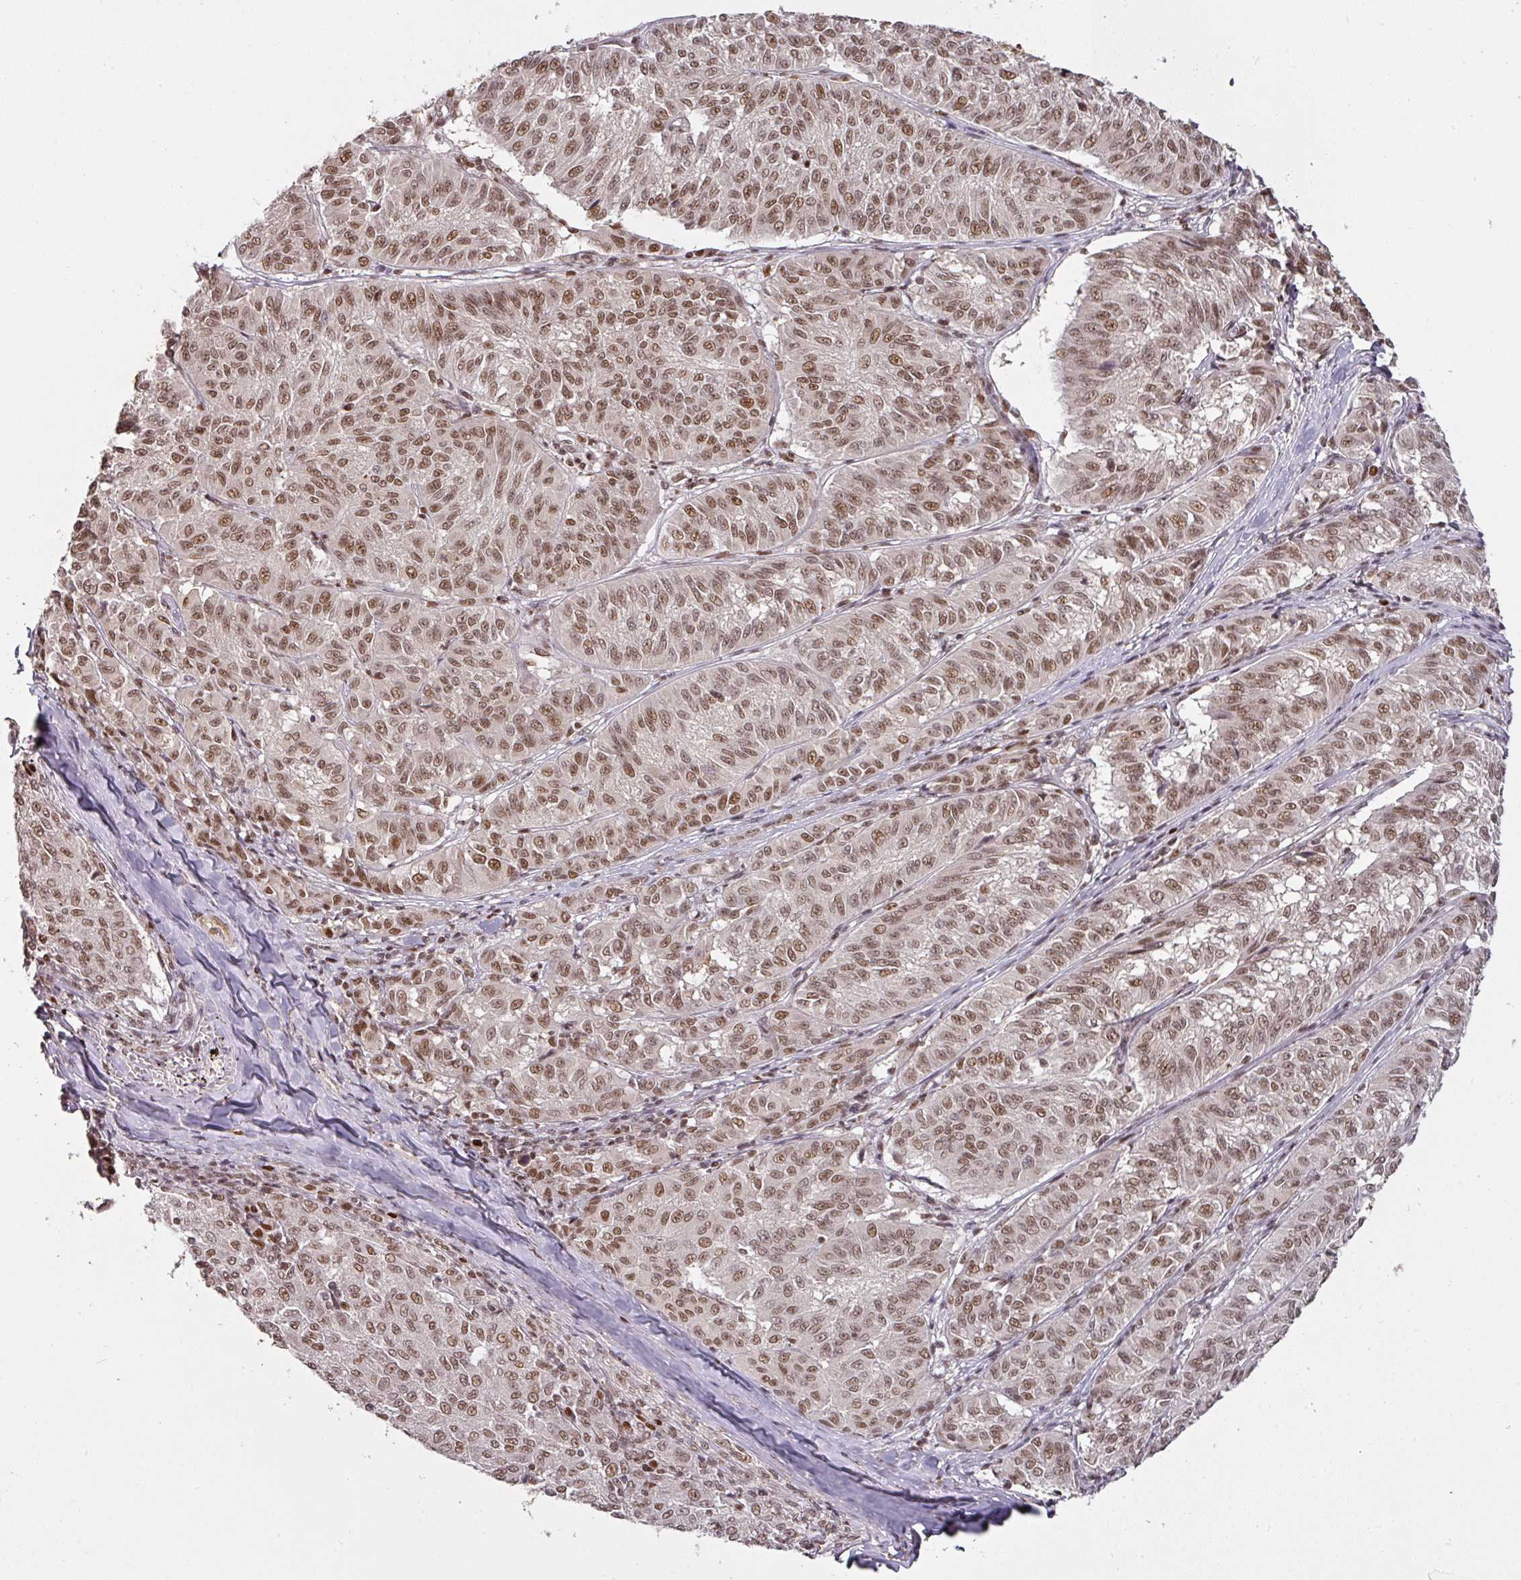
{"staining": {"intensity": "moderate", "quantity": ">75%", "location": "nuclear"}, "tissue": "melanoma", "cell_type": "Tumor cells", "image_type": "cancer", "snomed": [{"axis": "morphology", "description": "Malignant melanoma, NOS"}, {"axis": "topography", "description": "Skin"}], "caption": "There is medium levels of moderate nuclear expression in tumor cells of melanoma, as demonstrated by immunohistochemical staining (brown color).", "gene": "GPRIN2", "patient": {"sex": "female", "age": 72}}